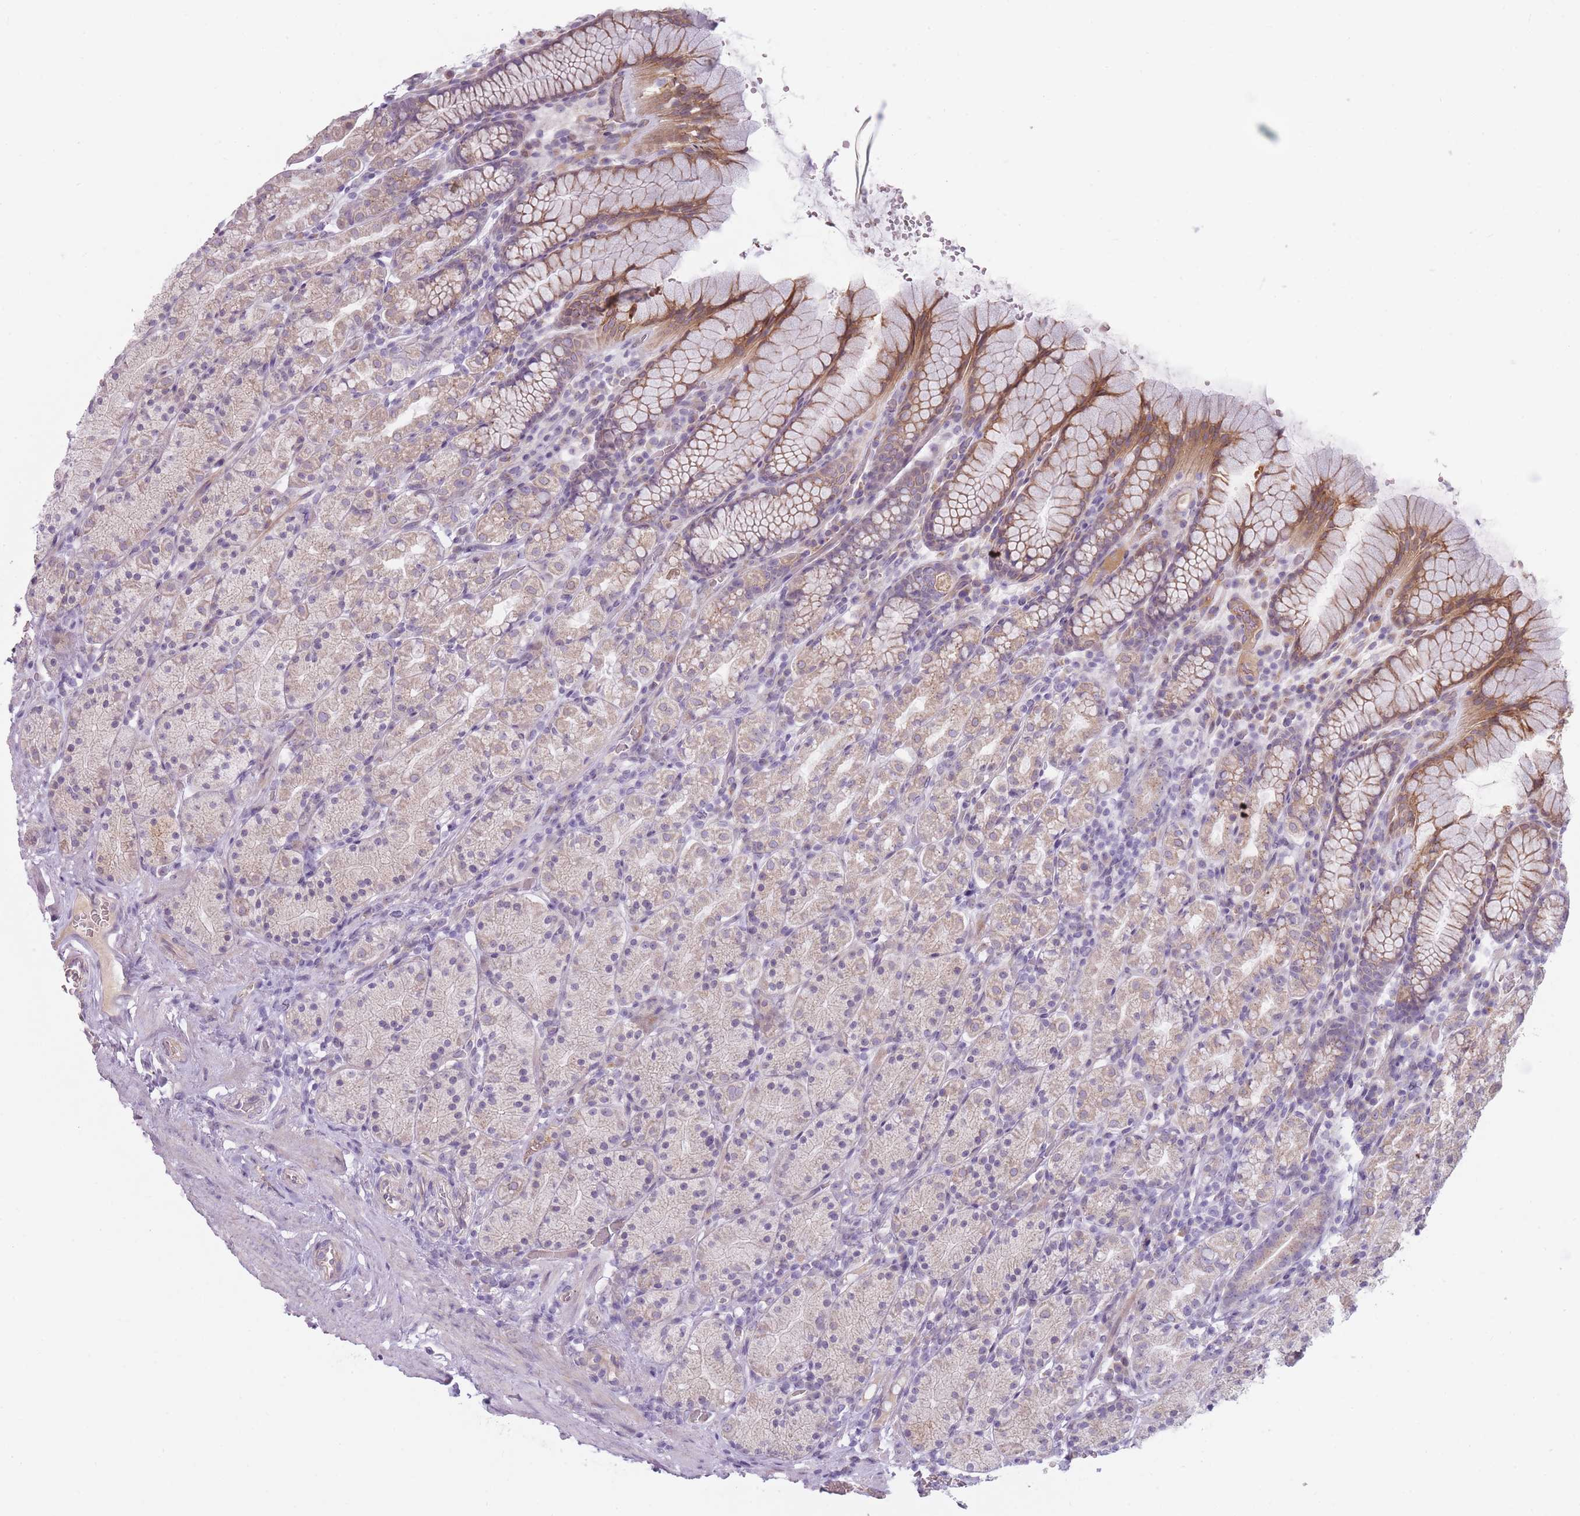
{"staining": {"intensity": "moderate", "quantity": "<25%", "location": "cytoplasmic/membranous"}, "tissue": "stomach", "cell_type": "Glandular cells", "image_type": "normal", "snomed": [{"axis": "morphology", "description": "Normal tissue, NOS"}, {"axis": "topography", "description": "Stomach, upper"}, {"axis": "topography", "description": "Stomach"}], "caption": "A brown stain labels moderate cytoplasmic/membranous expression of a protein in glandular cells of unremarkable stomach.", "gene": "PGRMC2", "patient": {"sex": "male", "age": 62}}